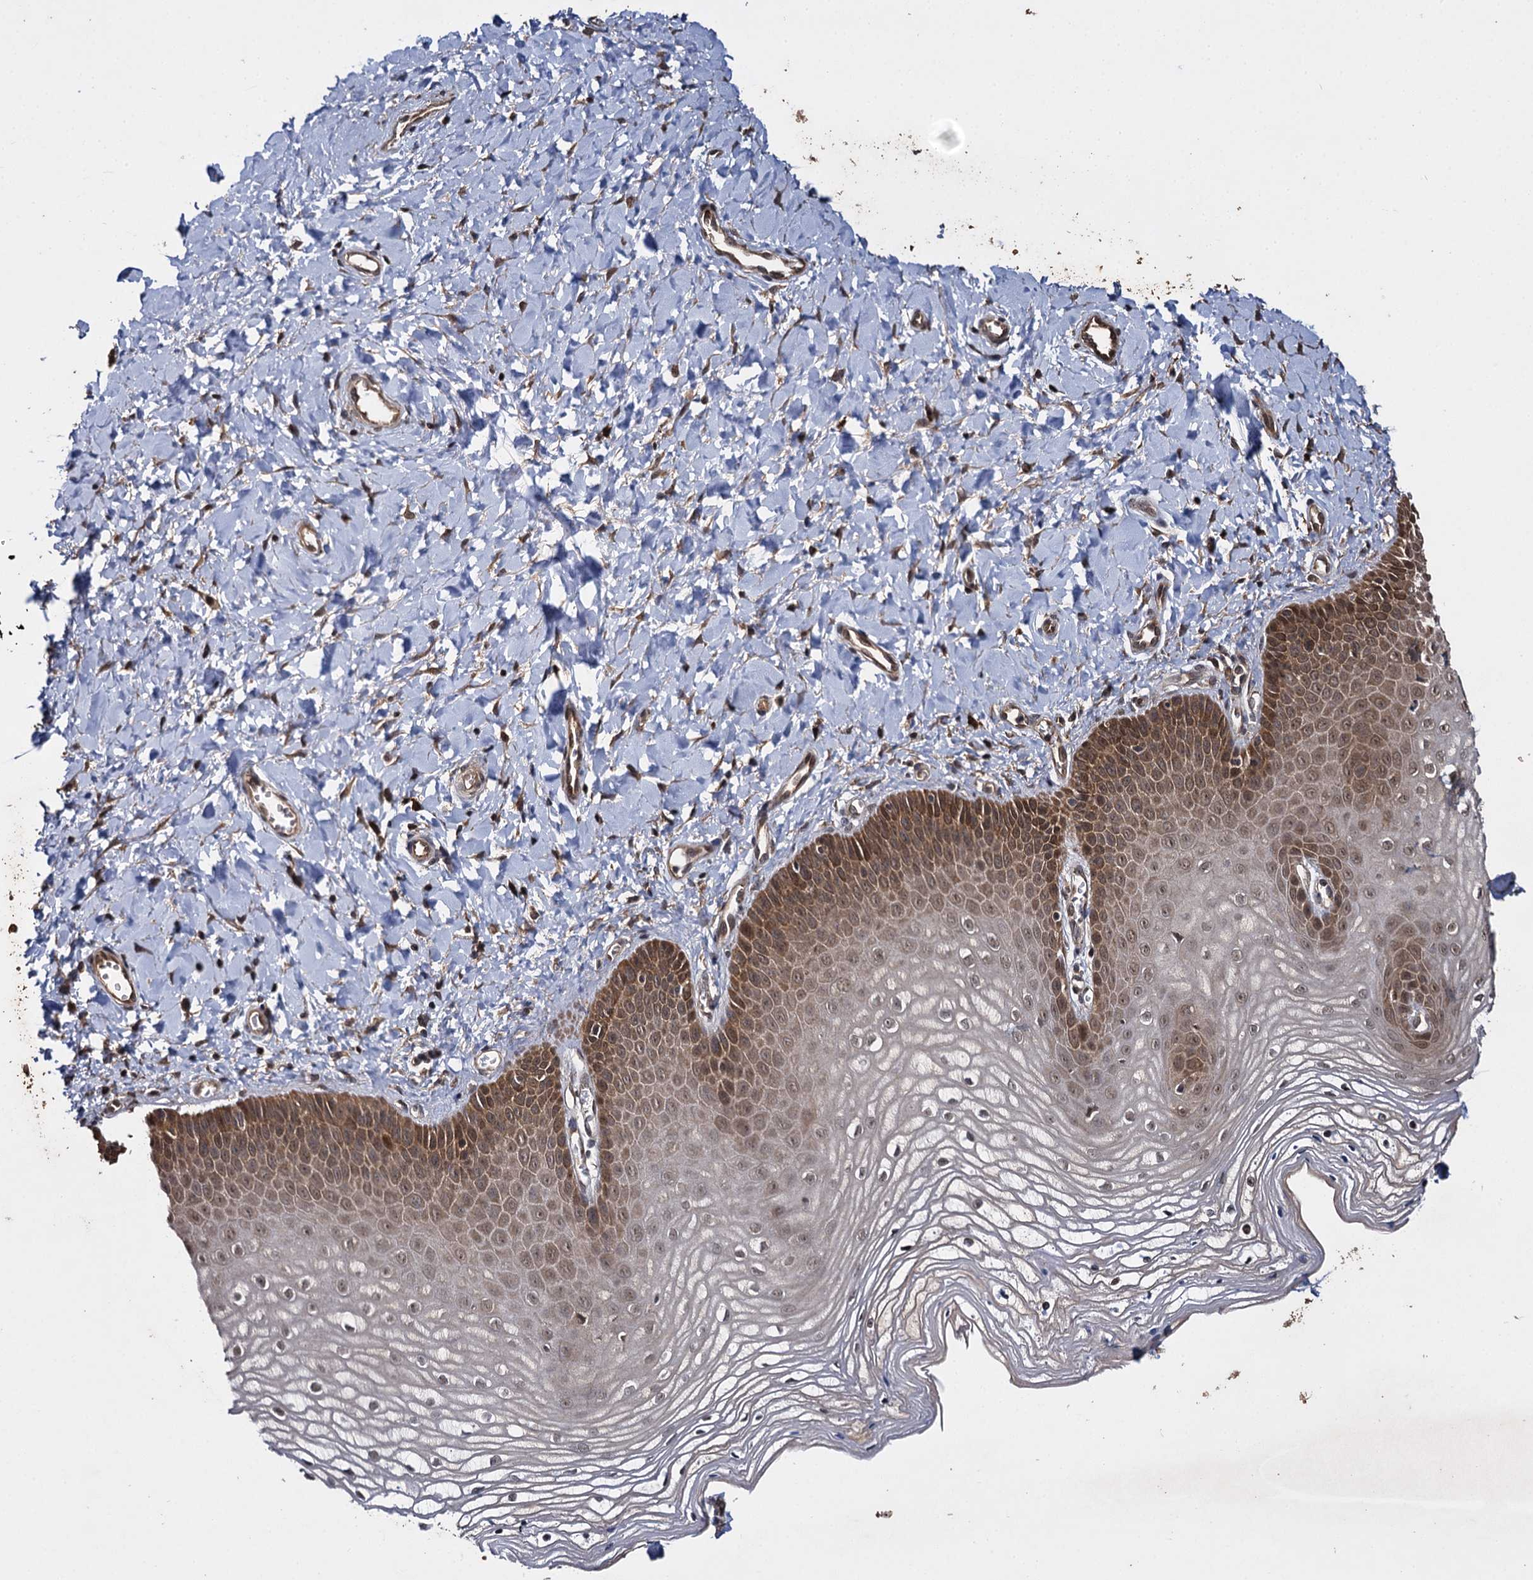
{"staining": {"intensity": "strong", "quantity": "25%-75%", "location": "cytoplasmic/membranous,nuclear"}, "tissue": "vagina", "cell_type": "Squamous epithelial cells", "image_type": "normal", "snomed": [{"axis": "morphology", "description": "Normal tissue, NOS"}, {"axis": "topography", "description": "Vagina"}, {"axis": "topography", "description": "Cervix"}], "caption": "High-power microscopy captured an immunohistochemistry (IHC) photomicrograph of normal vagina, revealing strong cytoplasmic/membranous,nuclear positivity in approximately 25%-75% of squamous epithelial cells. (DAB IHC, brown staining for protein, blue staining for nuclei).", "gene": "SLC46A3", "patient": {"sex": "female", "age": 40}}